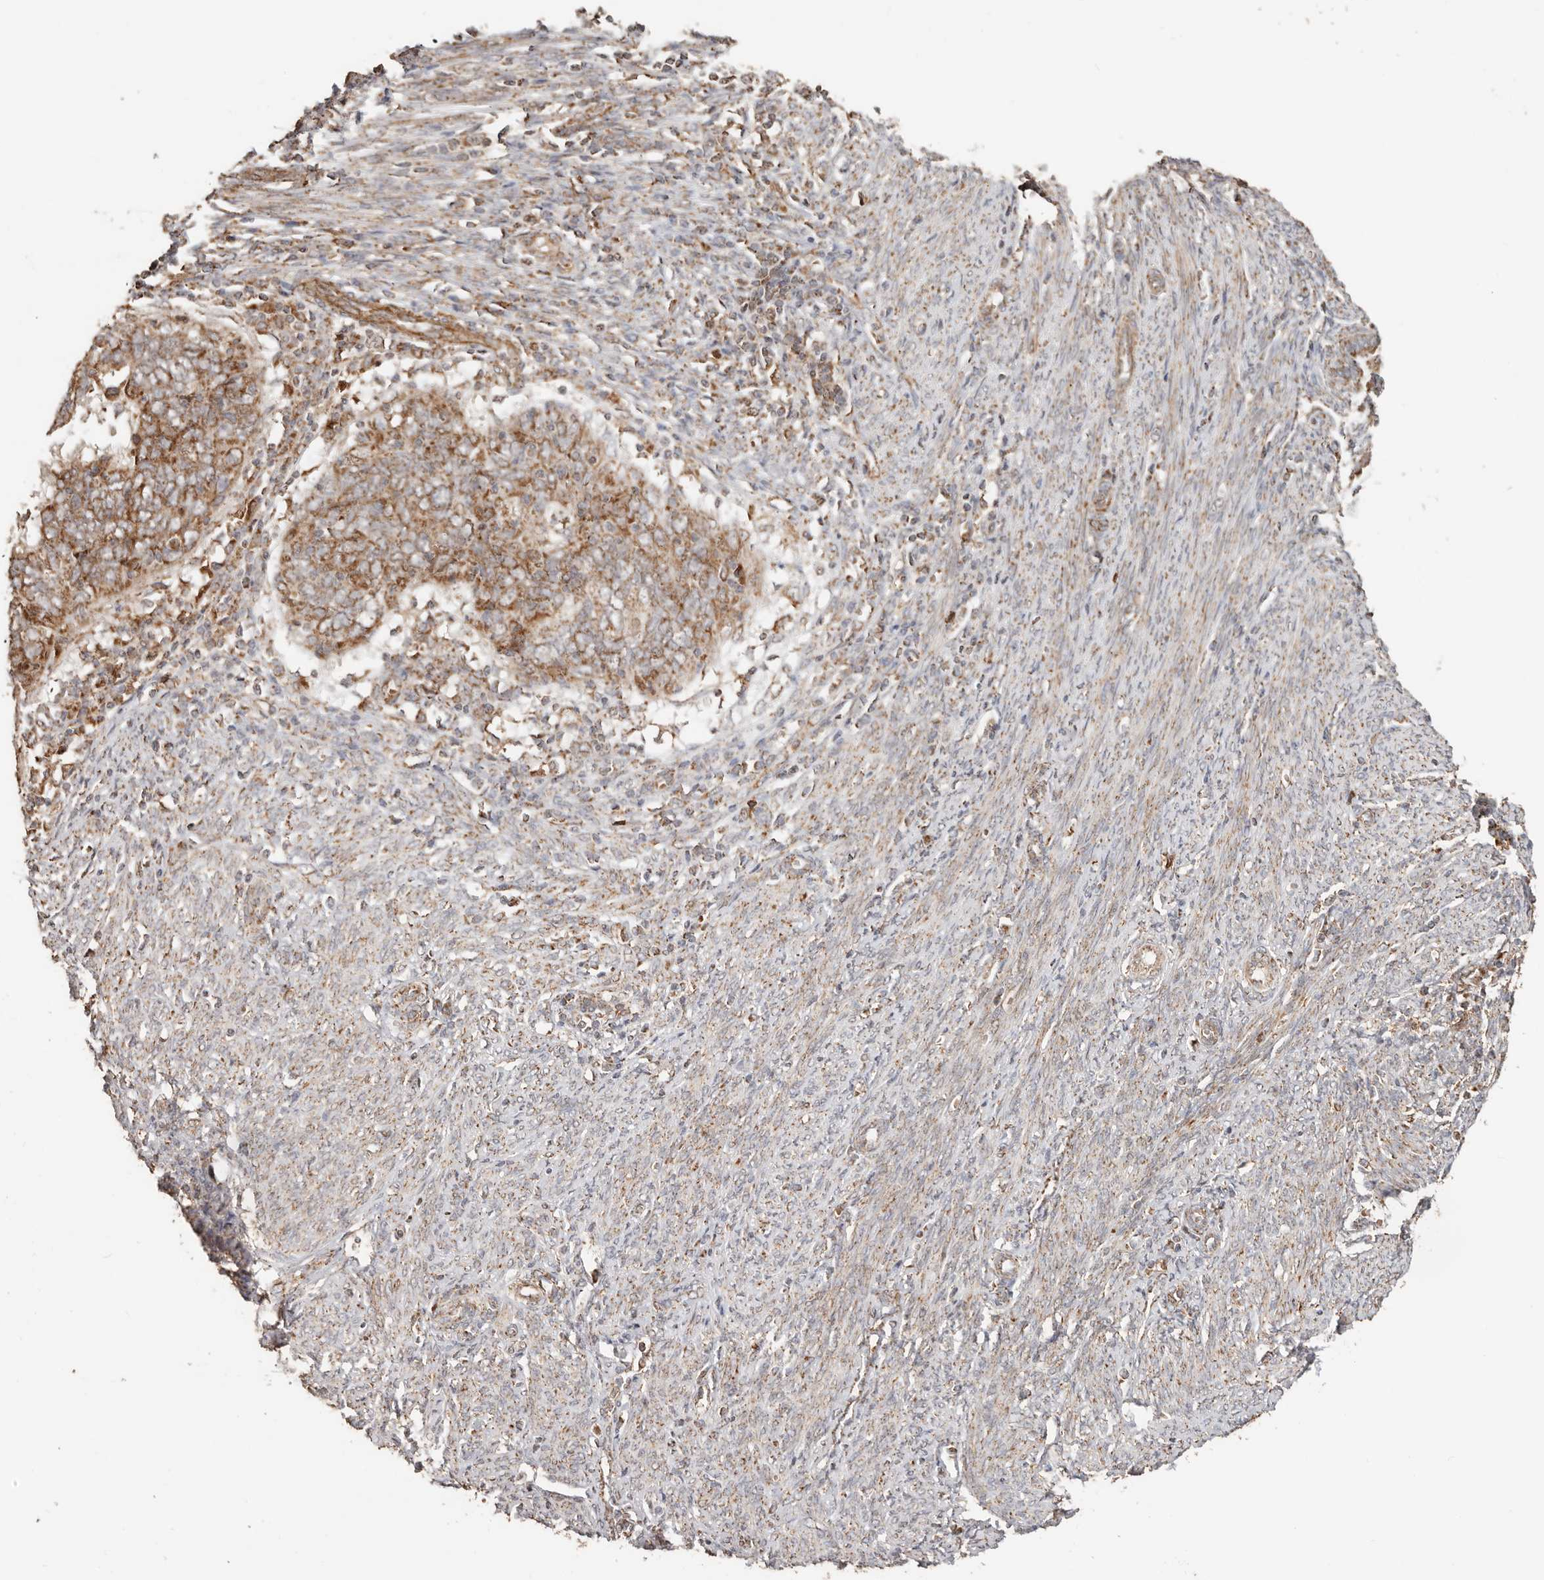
{"staining": {"intensity": "moderate", "quantity": ">75%", "location": "cytoplasmic/membranous"}, "tissue": "endometrial cancer", "cell_type": "Tumor cells", "image_type": "cancer", "snomed": [{"axis": "morphology", "description": "Adenocarcinoma, NOS"}, {"axis": "topography", "description": "Uterus"}], "caption": "Protein staining by immunohistochemistry (IHC) displays moderate cytoplasmic/membranous positivity in approximately >75% of tumor cells in endometrial cancer (adenocarcinoma).", "gene": "NDUFB11", "patient": {"sex": "female", "age": 77}}